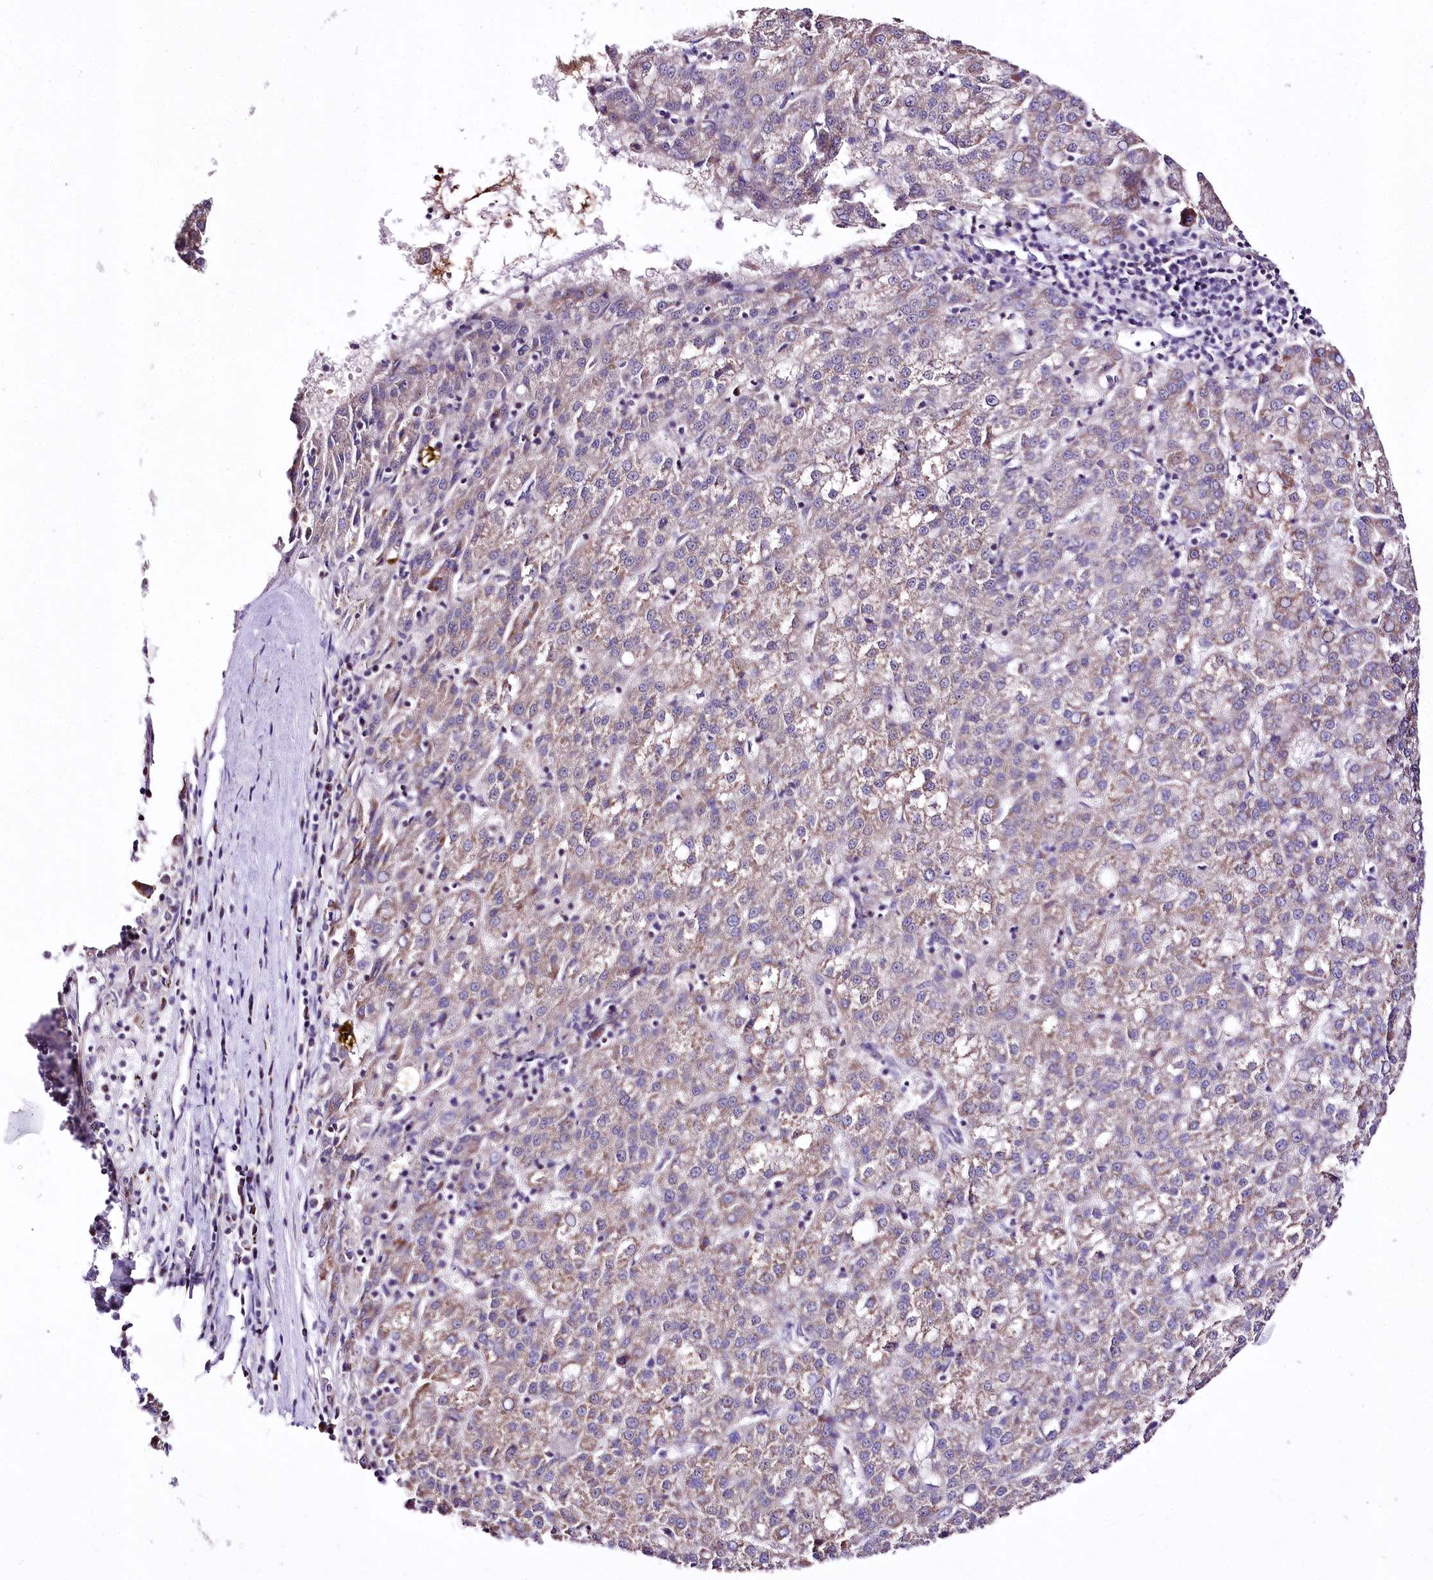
{"staining": {"intensity": "strong", "quantity": "<25%", "location": "cytoplasmic/membranous"}, "tissue": "liver cancer", "cell_type": "Tumor cells", "image_type": "cancer", "snomed": [{"axis": "morphology", "description": "Carcinoma, Hepatocellular, NOS"}, {"axis": "topography", "description": "Liver"}], "caption": "This is an image of immunohistochemistry staining of liver cancer (hepatocellular carcinoma), which shows strong positivity in the cytoplasmic/membranous of tumor cells.", "gene": "ATE1", "patient": {"sex": "female", "age": 58}}